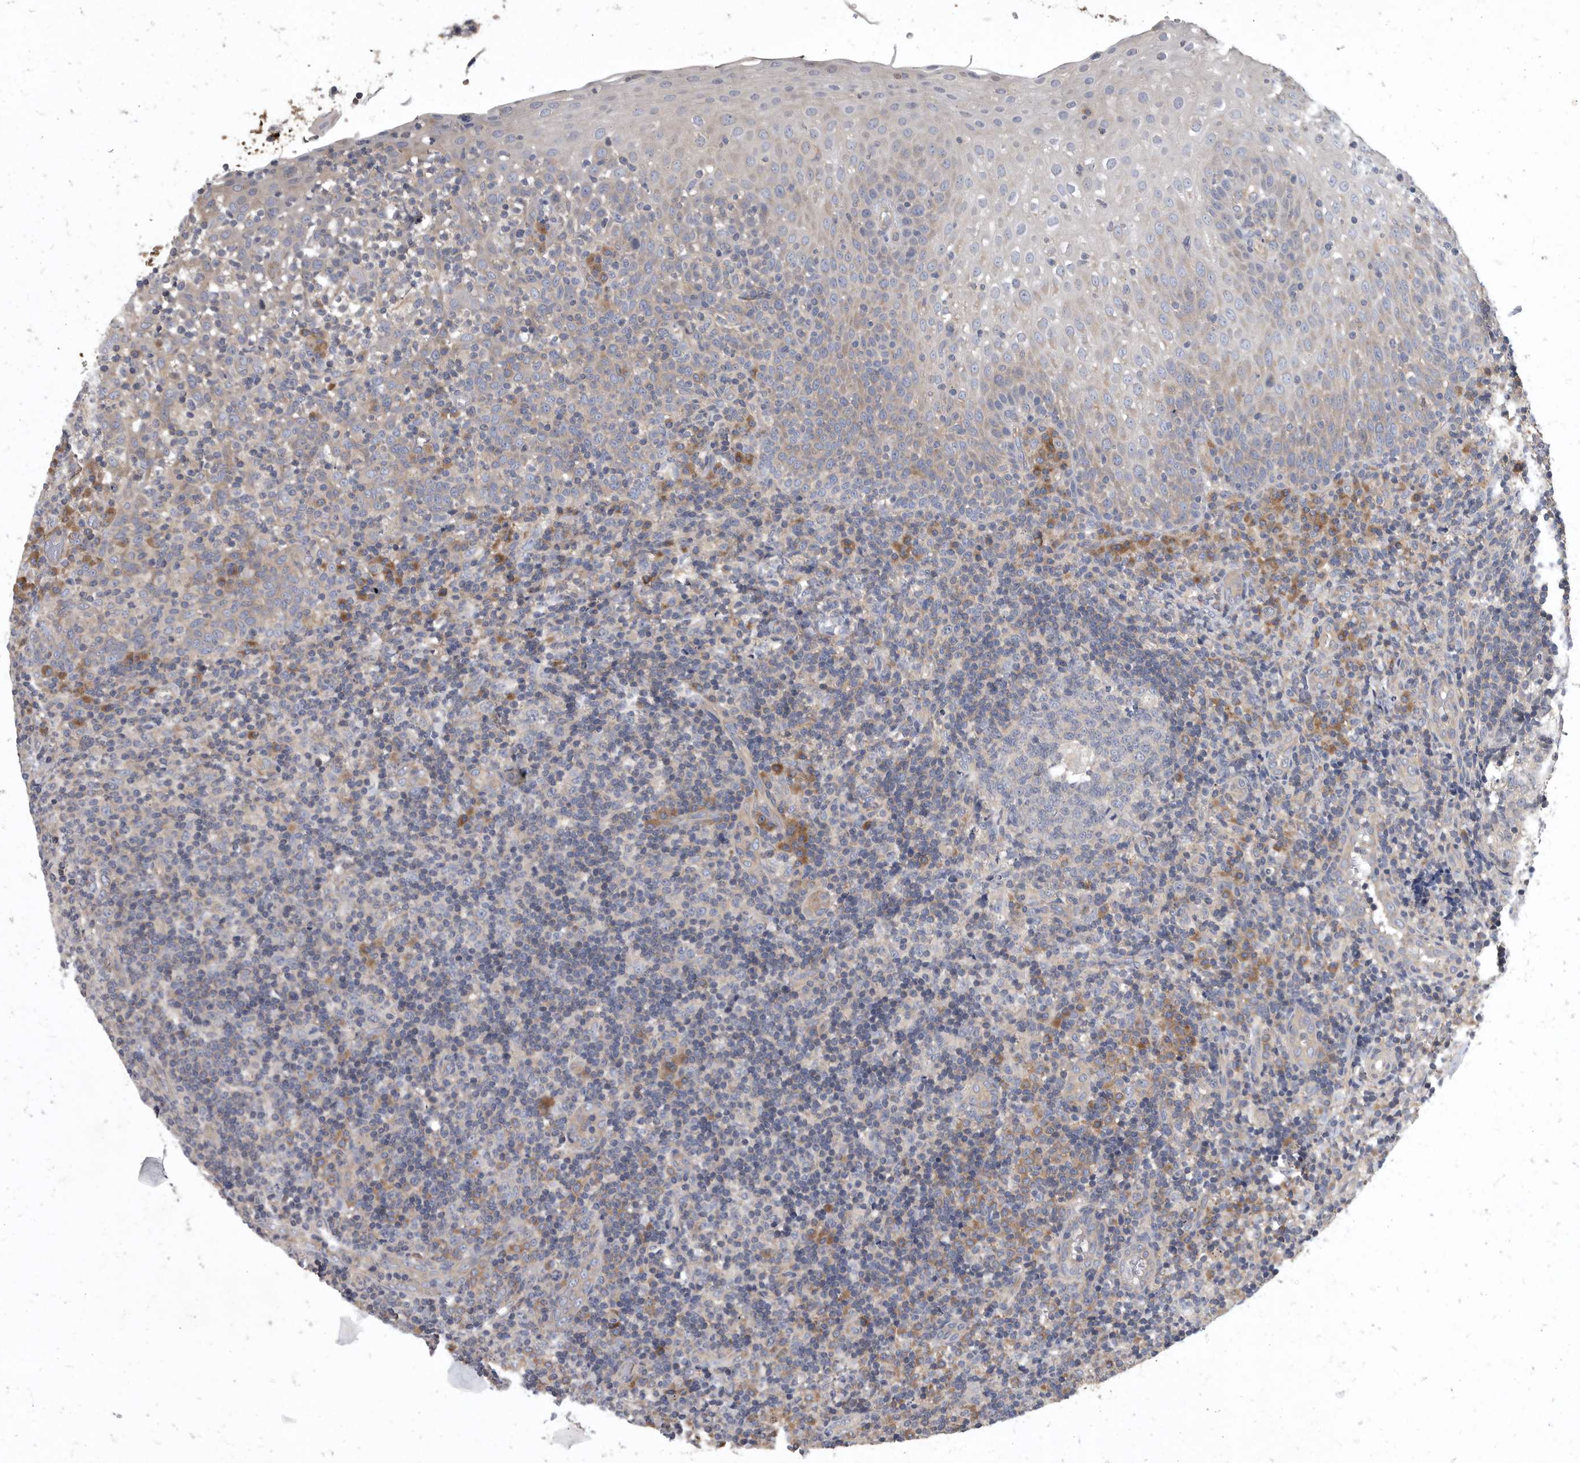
{"staining": {"intensity": "moderate", "quantity": "<25%", "location": "cytoplasmic/membranous"}, "tissue": "tonsil", "cell_type": "Germinal center cells", "image_type": "normal", "snomed": [{"axis": "morphology", "description": "Normal tissue, NOS"}, {"axis": "topography", "description": "Tonsil"}], "caption": "IHC staining of normal tonsil, which displays low levels of moderate cytoplasmic/membranous expression in about <25% of germinal center cells indicating moderate cytoplasmic/membranous protein positivity. The staining was performed using DAB (brown) for protein detection and nuclei were counterstained in hematoxylin (blue).", "gene": "OXR1", "patient": {"sex": "female", "age": 19}}